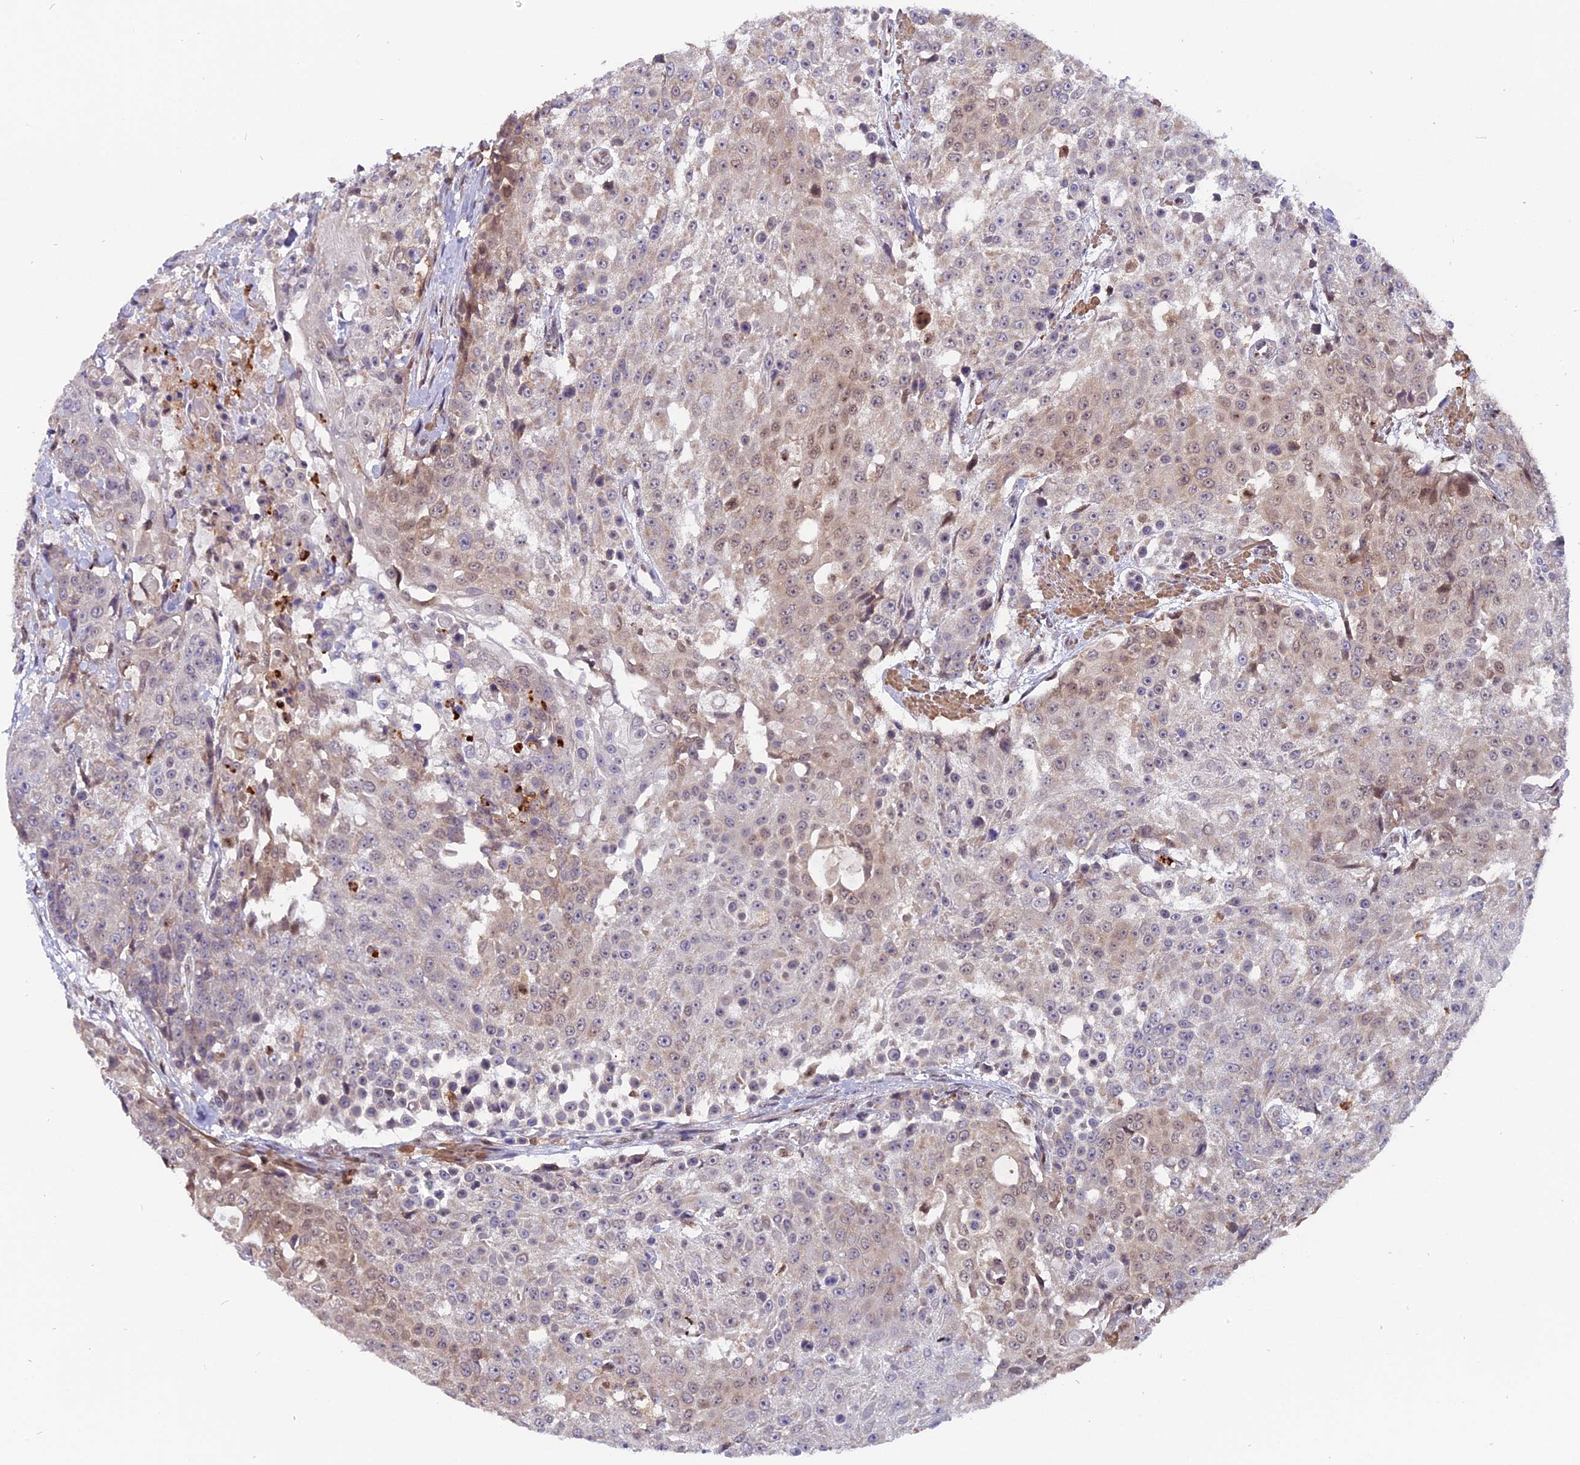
{"staining": {"intensity": "weak", "quantity": "<25%", "location": "cytoplasmic/membranous,nuclear"}, "tissue": "urothelial cancer", "cell_type": "Tumor cells", "image_type": "cancer", "snomed": [{"axis": "morphology", "description": "Urothelial carcinoma, High grade"}, {"axis": "topography", "description": "Urinary bladder"}], "caption": "Urothelial cancer stained for a protein using immunohistochemistry demonstrates no expression tumor cells.", "gene": "FAM118B", "patient": {"sex": "female", "age": 63}}